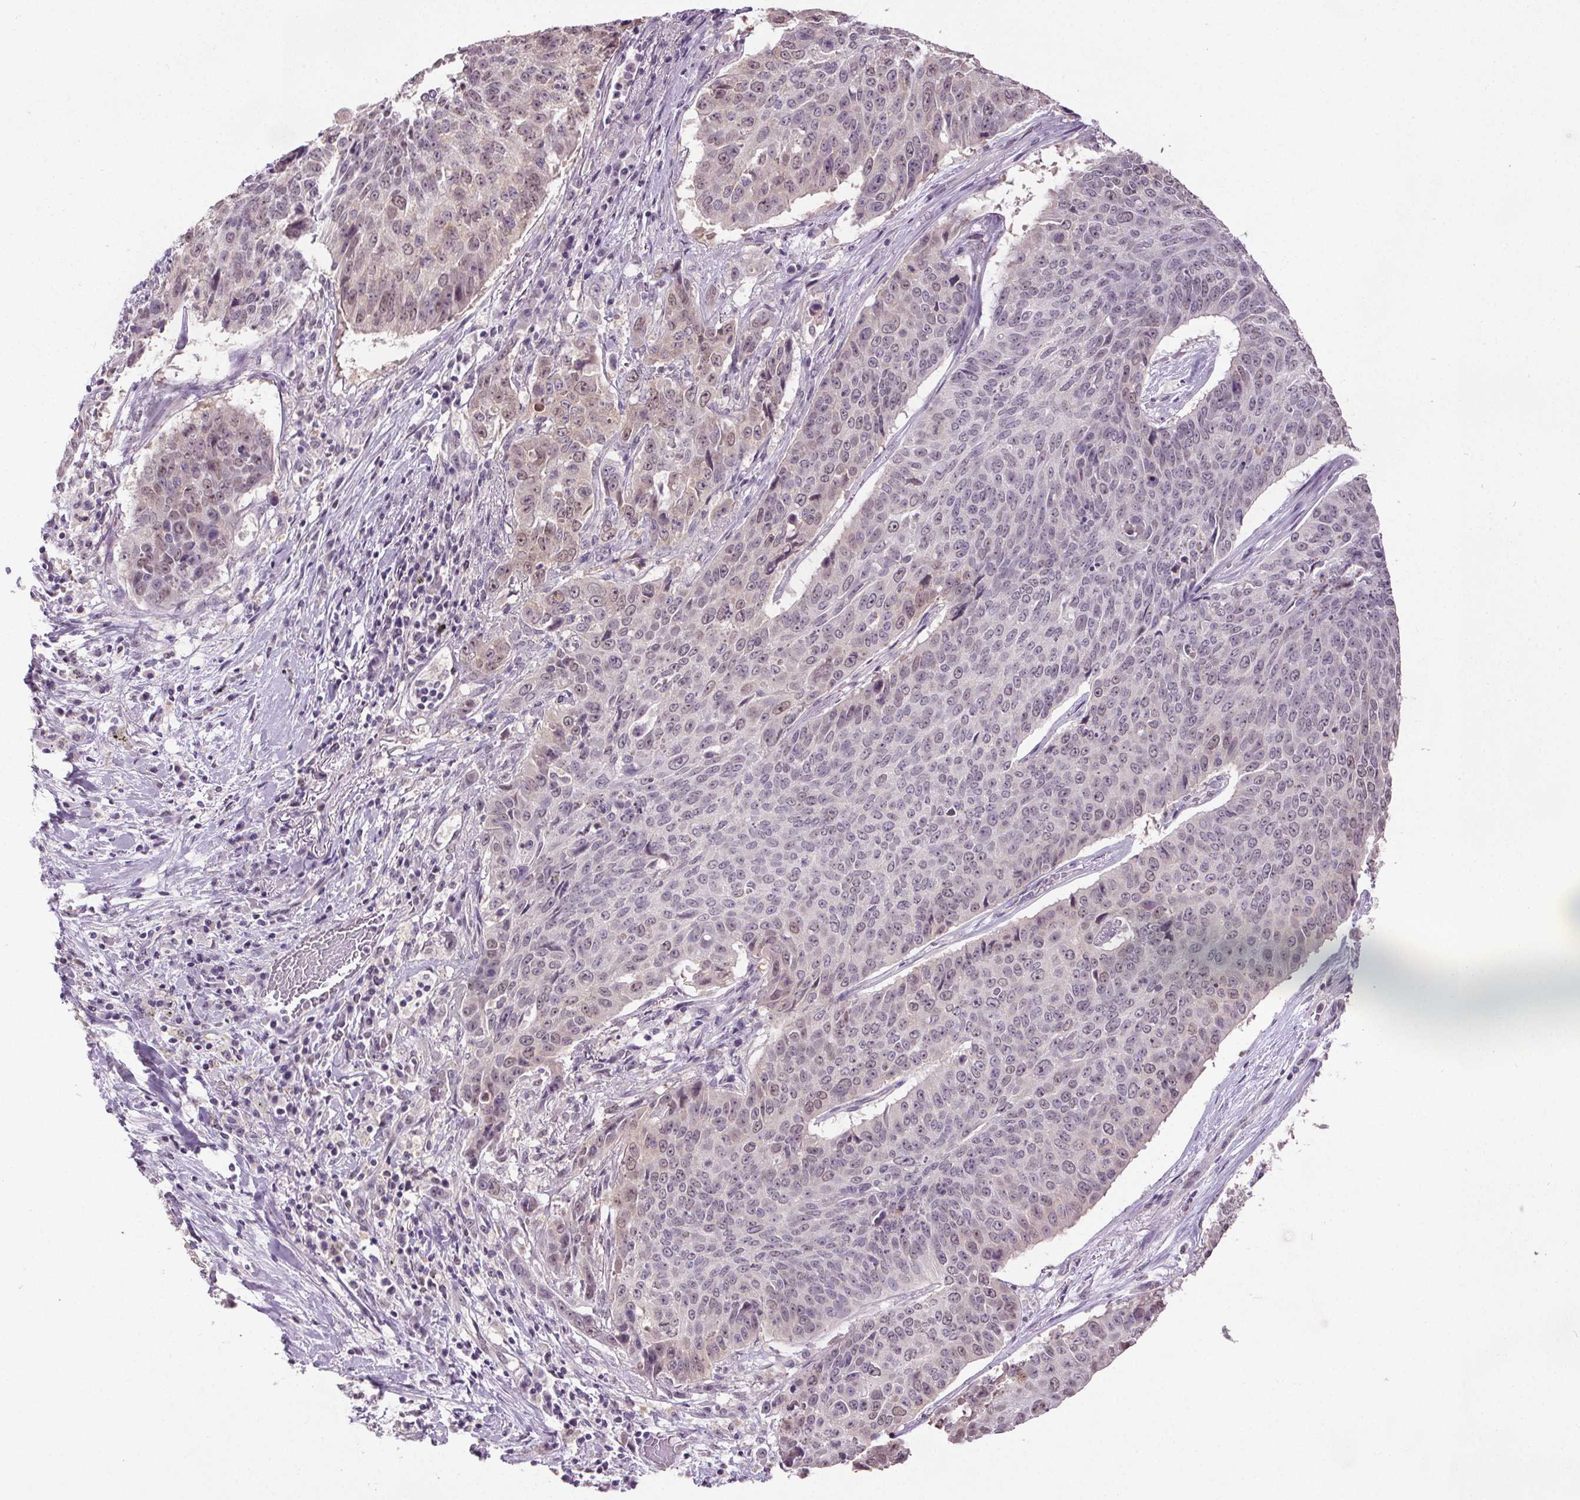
{"staining": {"intensity": "weak", "quantity": "<25%", "location": "cytoplasmic/membranous,nuclear"}, "tissue": "lung cancer", "cell_type": "Tumor cells", "image_type": "cancer", "snomed": [{"axis": "morphology", "description": "Normal tissue, NOS"}, {"axis": "morphology", "description": "Squamous cell carcinoma, NOS"}, {"axis": "topography", "description": "Bronchus"}, {"axis": "topography", "description": "Lung"}], "caption": "Immunohistochemistry (IHC) micrograph of human lung squamous cell carcinoma stained for a protein (brown), which shows no positivity in tumor cells.", "gene": "SLC2A9", "patient": {"sex": "male", "age": 64}}